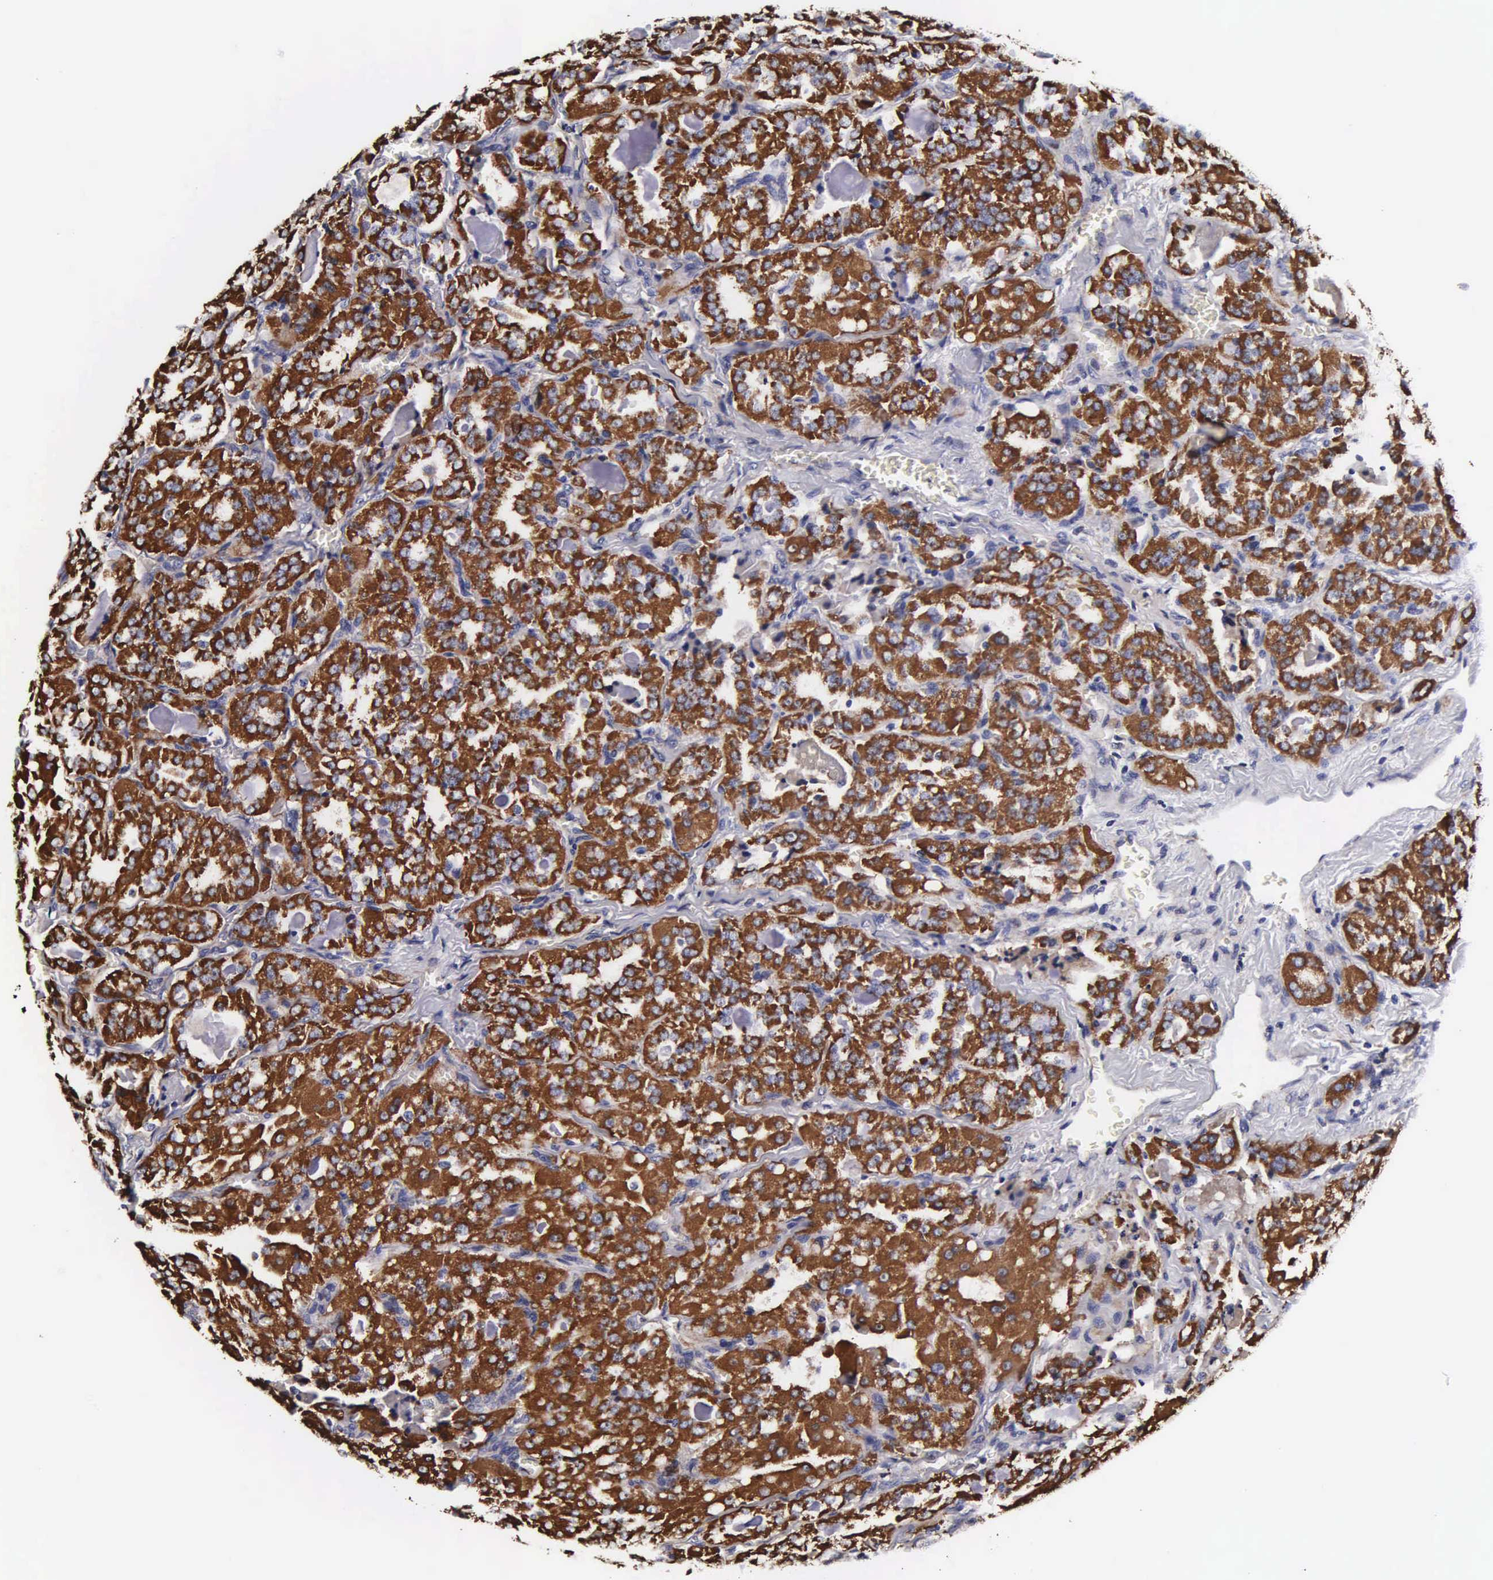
{"staining": {"intensity": "strong", "quantity": ">75%", "location": "cytoplasmic/membranous"}, "tissue": "thyroid cancer", "cell_type": "Tumor cells", "image_type": "cancer", "snomed": [{"axis": "morphology", "description": "Carcinoma, NOS"}, {"axis": "topography", "description": "Thyroid gland"}], "caption": "Protein expression analysis of human carcinoma (thyroid) reveals strong cytoplasmic/membranous positivity in approximately >75% of tumor cells. The staining was performed using DAB (3,3'-diaminobenzidine), with brown indicating positive protein expression. Nuclei are stained blue with hematoxylin.", "gene": "PSMA3", "patient": {"sex": "male", "age": 76}}